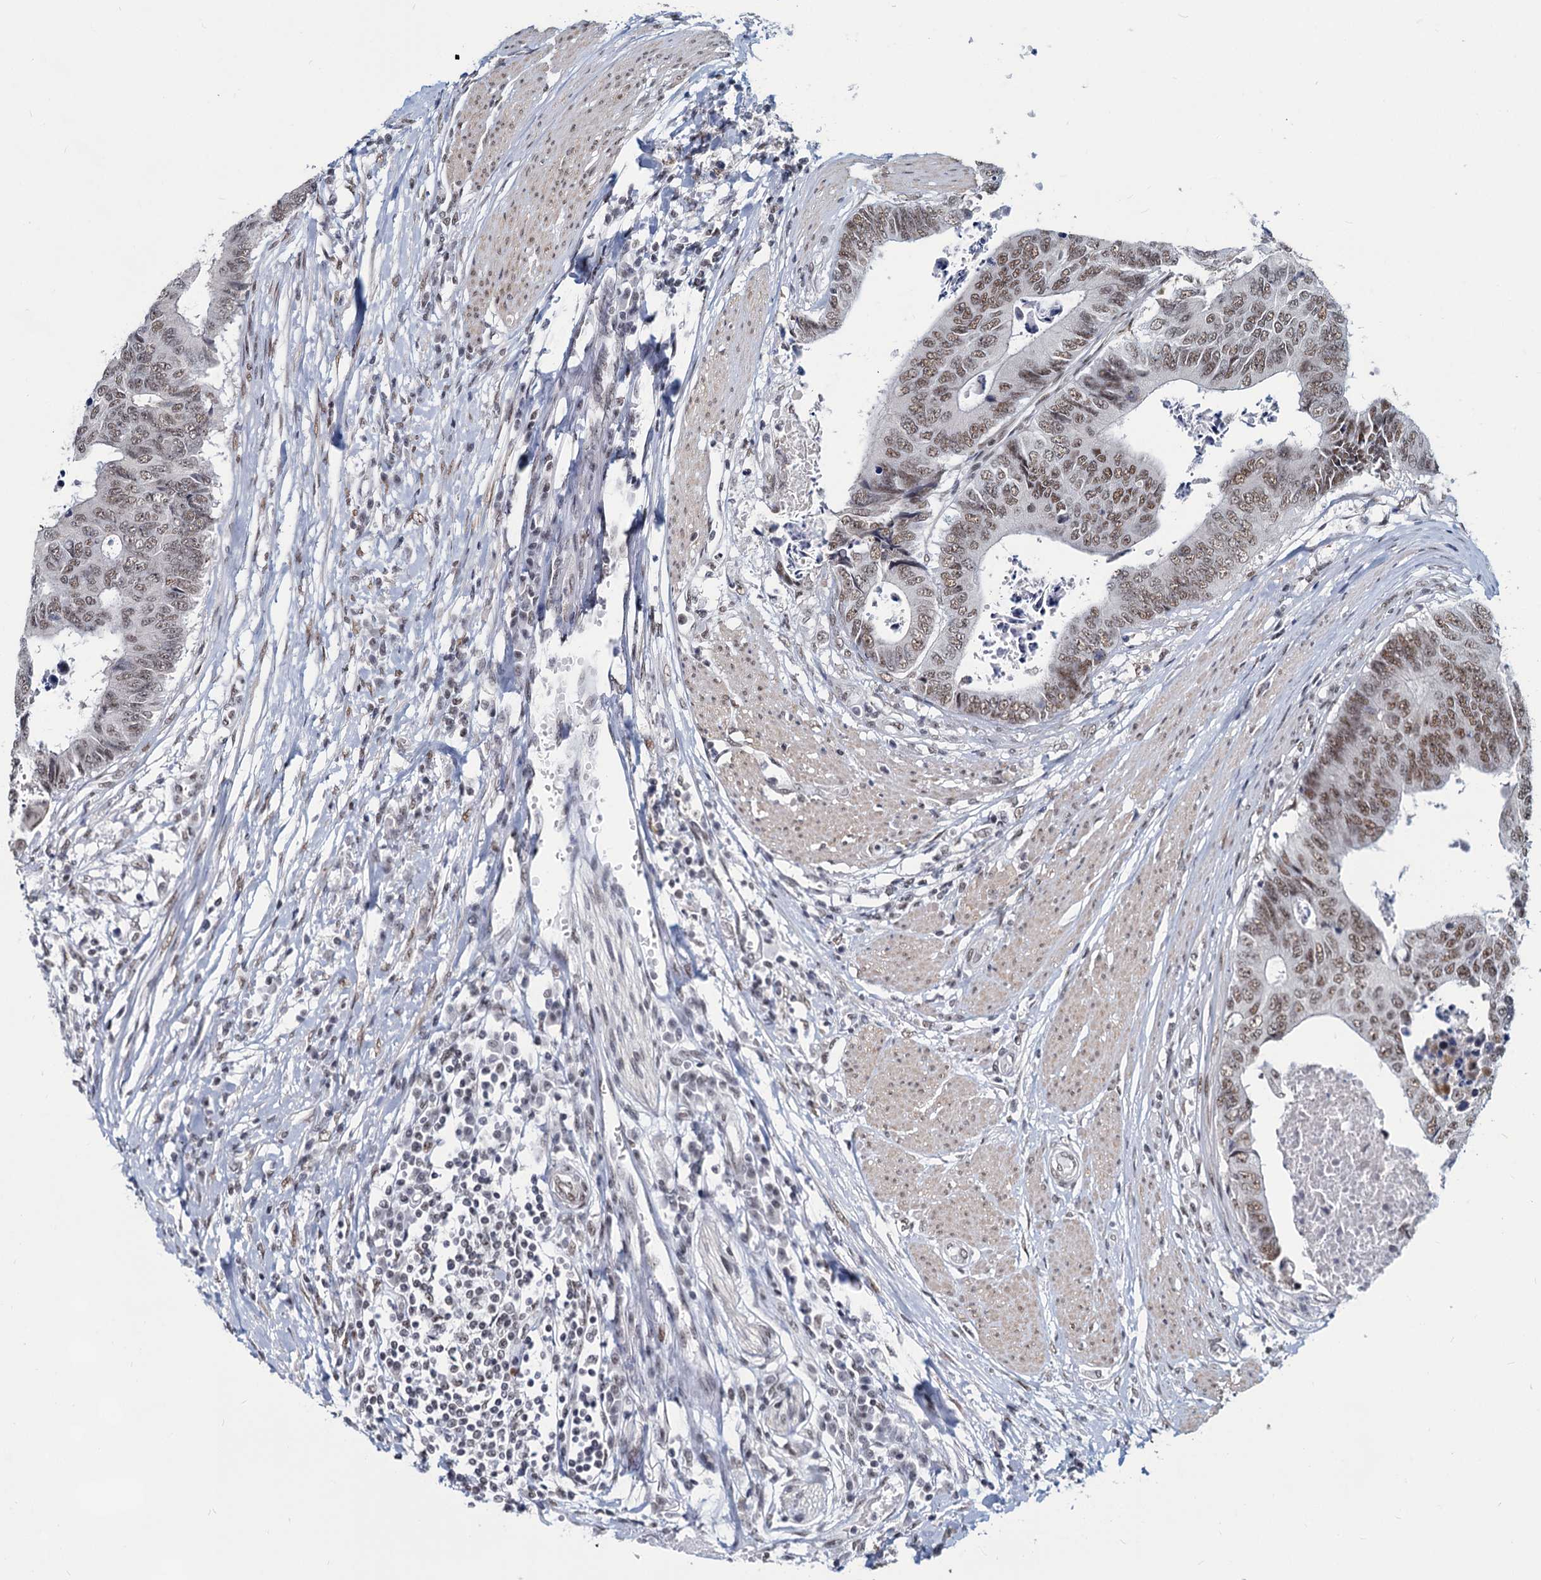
{"staining": {"intensity": "moderate", "quantity": ">75%", "location": "nuclear"}, "tissue": "colorectal cancer", "cell_type": "Tumor cells", "image_type": "cancer", "snomed": [{"axis": "morphology", "description": "Adenocarcinoma, NOS"}, {"axis": "topography", "description": "Rectum"}], "caption": "Colorectal adenocarcinoma stained with a protein marker displays moderate staining in tumor cells.", "gene": "METTL14", "patient": {"sex": "male", "age": 84}}